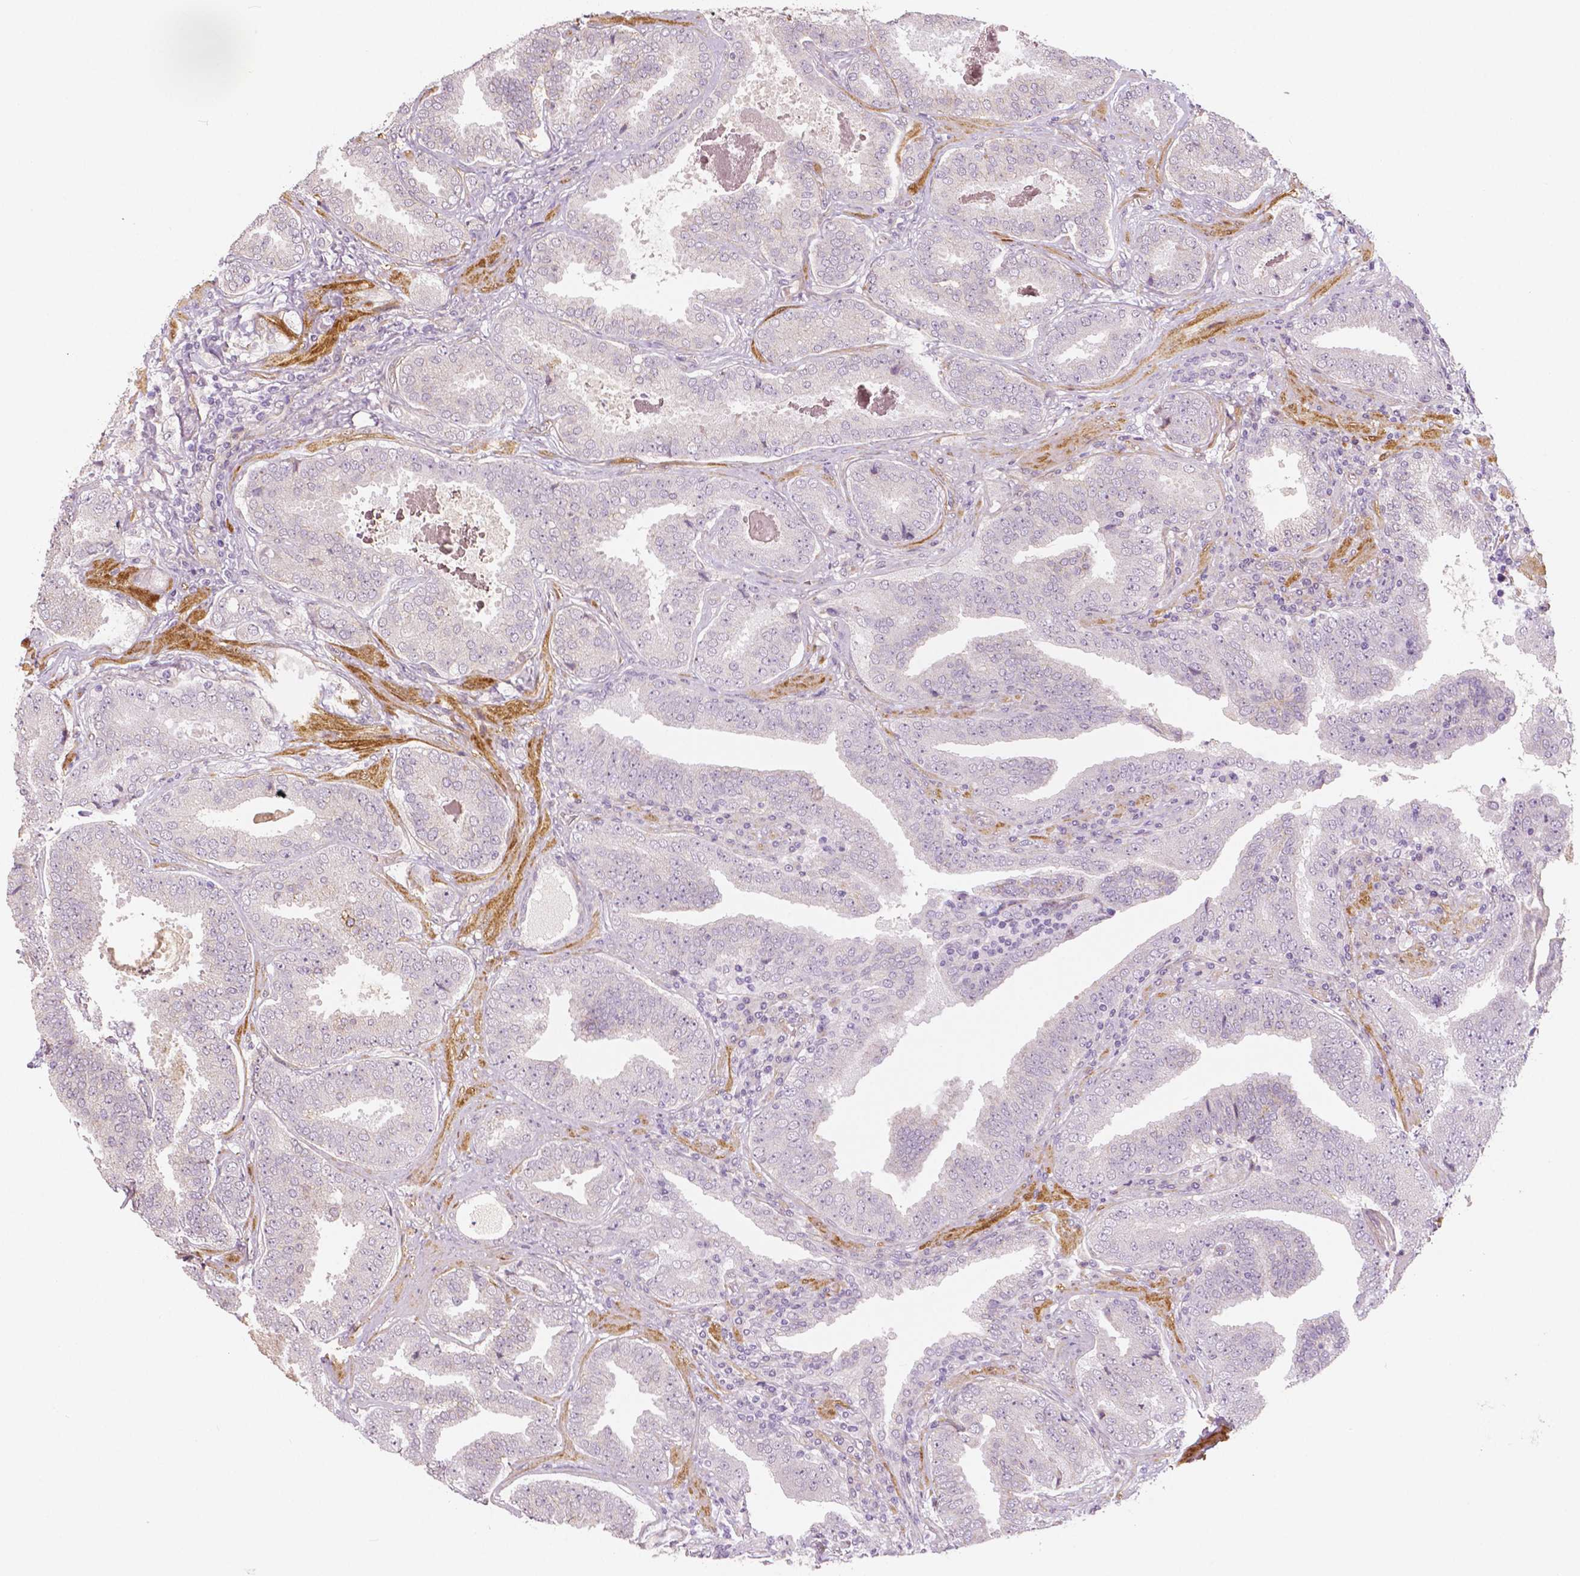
{"staining": {"intensity": "negative", "quantity": "none", "location": "none"}, "tissue": "prostate cancer", "cell_type": "Tumor cells", "image_type": "cancer", "snomed": [{"axis": "morphology", "description": "Adenocarcinoma, NOS"}, {"axis": "topography", "description": "Prostate"}], "caption": "This is a histopathology image of immunohistochemistry staining of prostate adenocarcinoma, which shows no positivity in tumor cells.", "gene": "FLT1", "patient": {"sex": "male", "age": 64}}